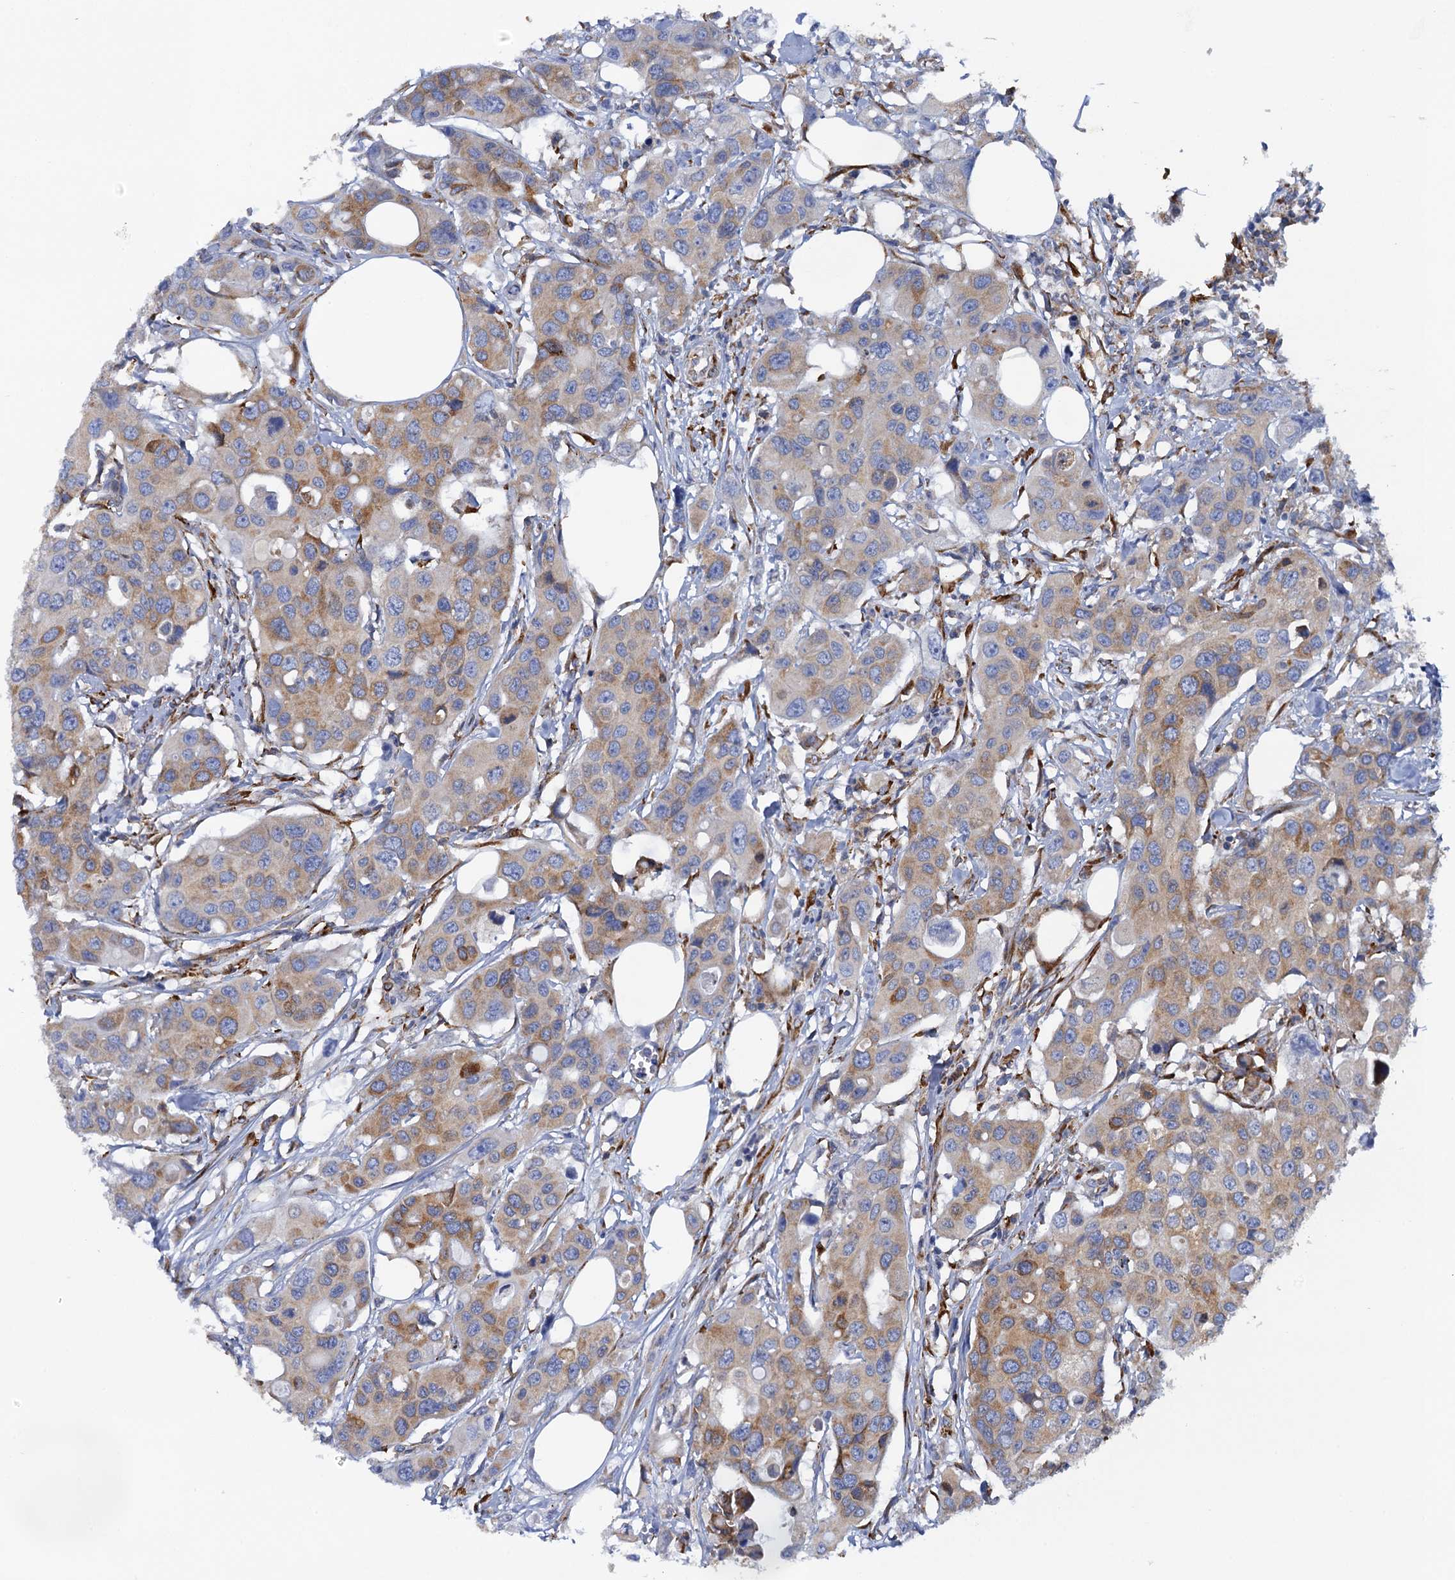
{"staining": {"intensity": "moderate", "quantity": ">75%", "location": "cytoplasmic/membranous"}, "tissue": "colorectal cancer", "cell_type": "Tumor cells", "image_type": "cancer", "snomed": [{"axis": "morphology", "description": "Adenocarcinoma, NOS"}, {"axis": "topography", "description": "Colon"}], "caption": "Immunohistochemical staining of human colorectal adenocarcinoma reveals moderate cytoplasmic/membranous protein staining in about >75% of tumor cells.", "gene": "POGLUT3", "patient": {"sex": "male", "age": 77}}